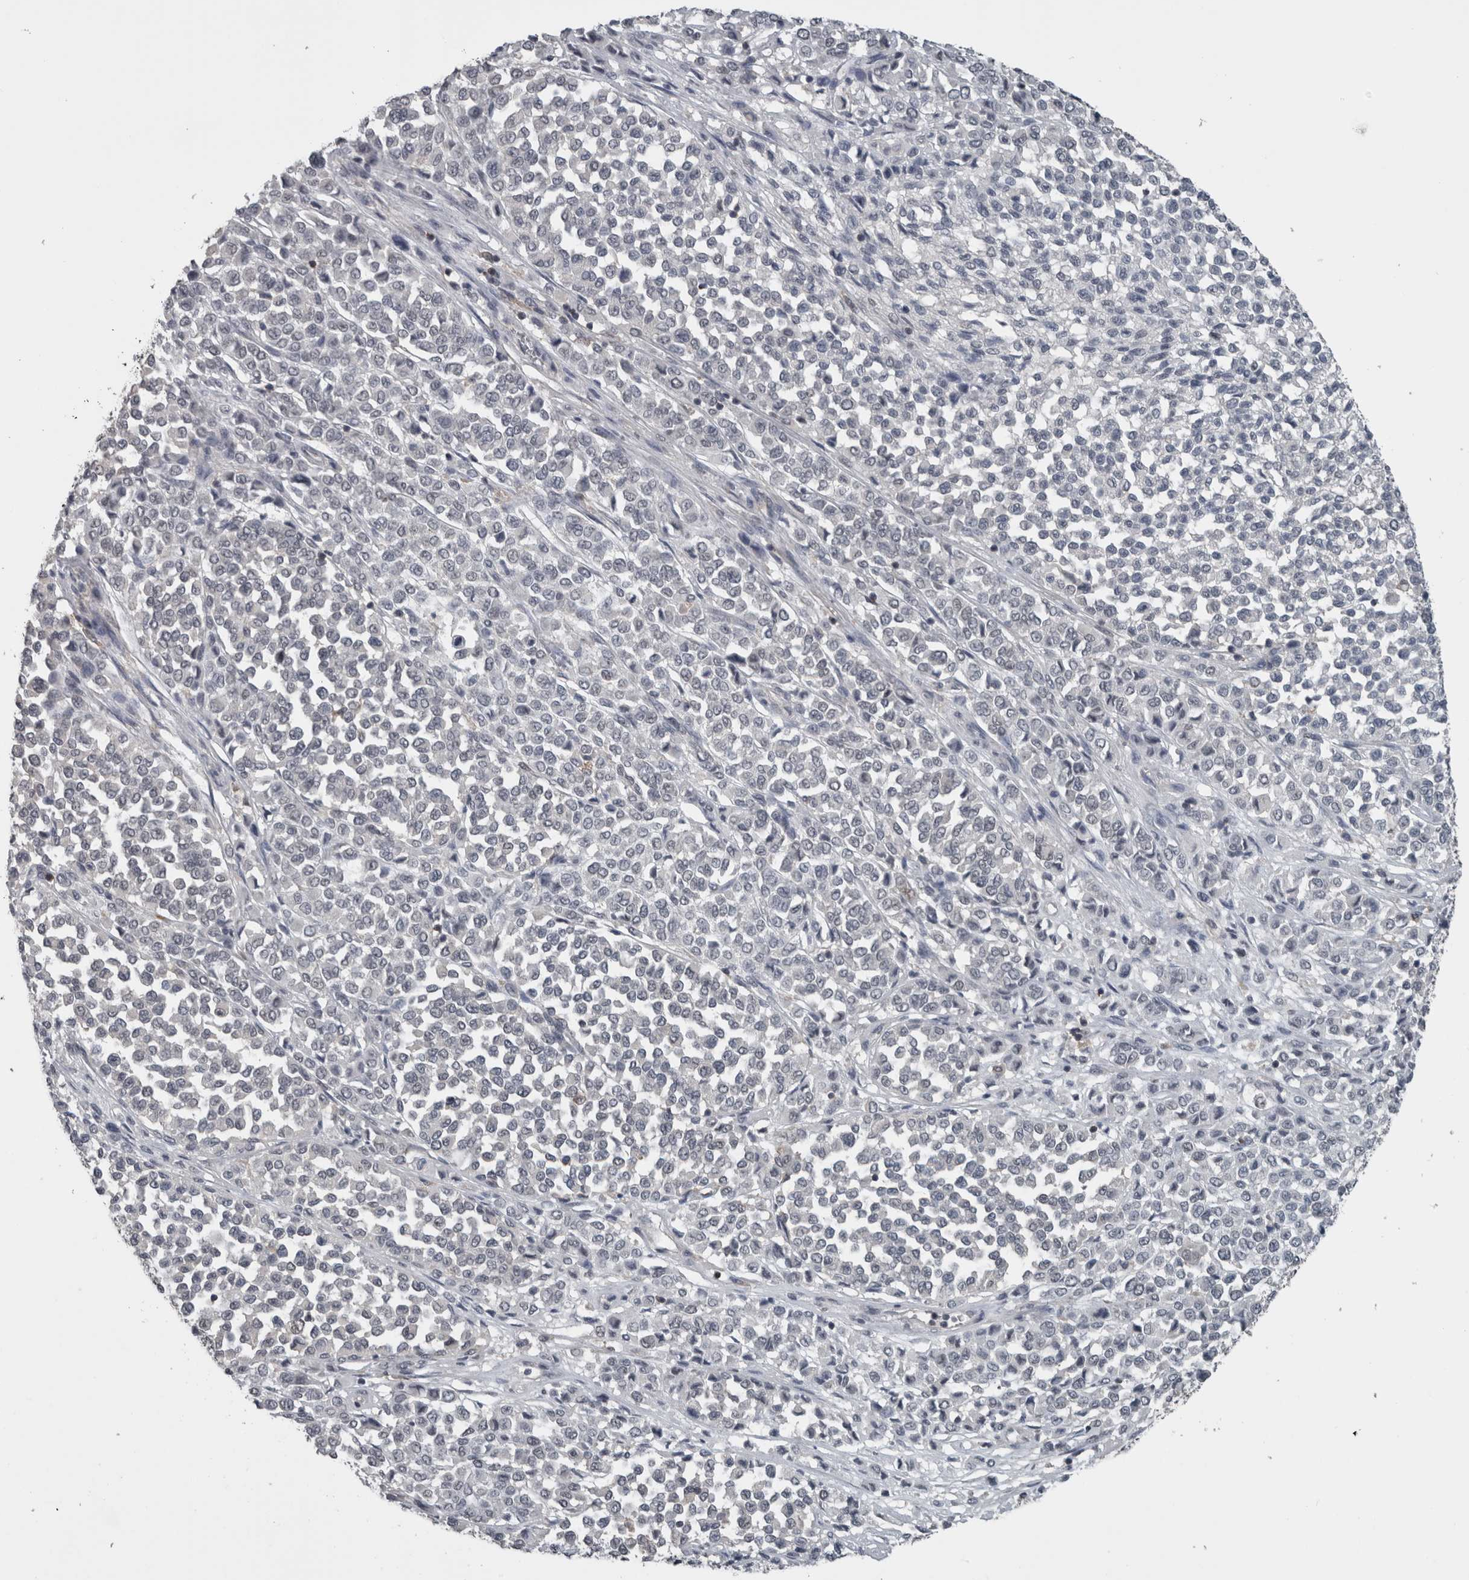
{"staining": {"intensity": "negative", "quantity": "none", "location": "none"}, "tissue": "melanoma", "cell_type": "Tumor cells", "image_type": "cancer", "snomed": [{"axis": "morphology", "description": "Malignant melanoma, Metastatic site"}, {"axis": "topography", "description": "Pancreas"}], "caption": "IHC photomicrograph of neoplastic tissue: malignant melanoma (metastatic site) stained with DAB displays no significant protein positivity in tumor cells.", "gene": "ZBTB21", "patient": {"sex": "female", "age": 30}}